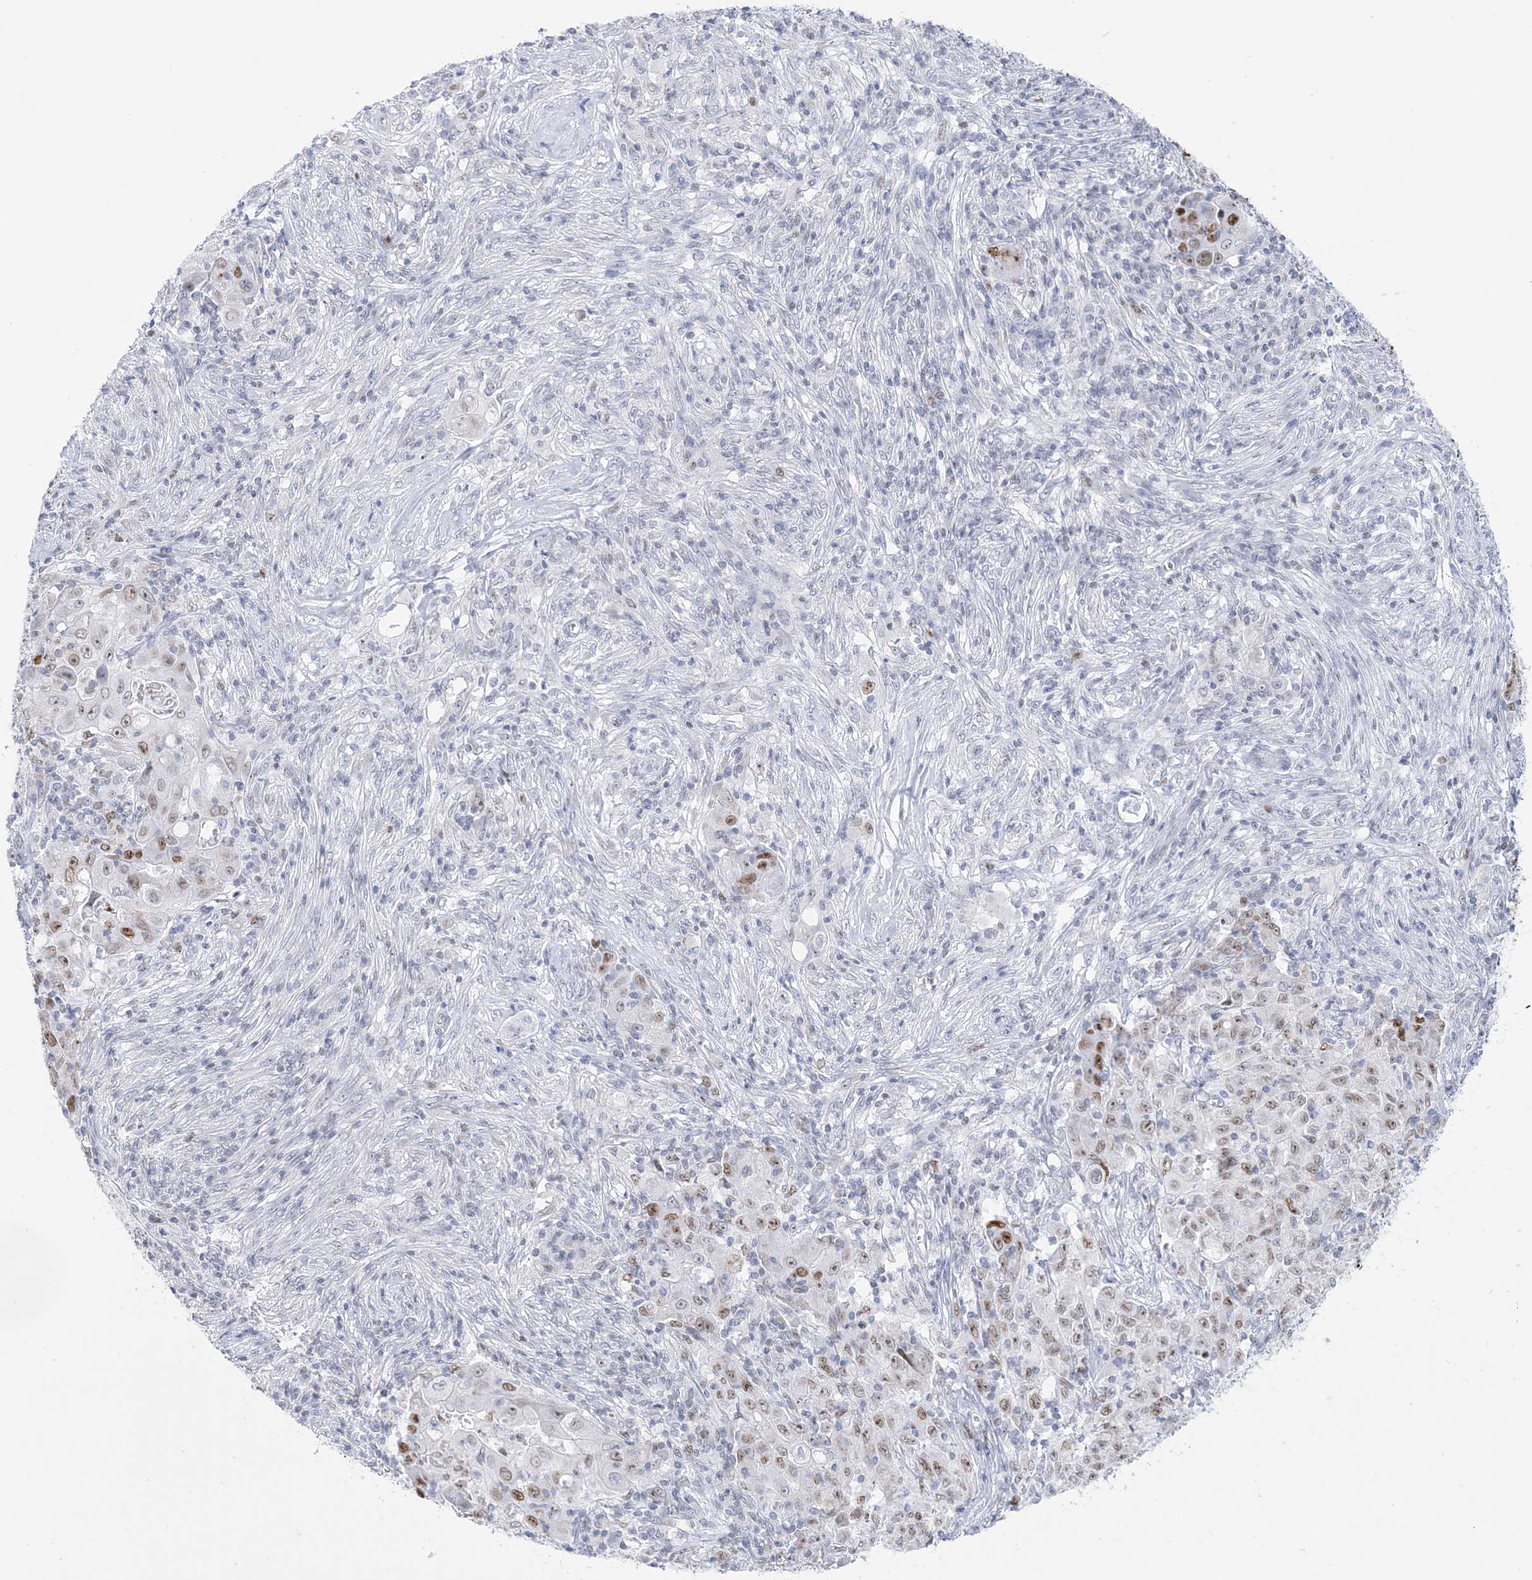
{"staining": {"intensity": "moderate", "quantity": ">75%", "location": "nuclear"}, "tissue": "ovarian cancer", "cell_type": "Tumor cells", "image_type": "cancer", "snomed": [{"axis": "morphology", "description": "Carcinoma, endometroid"}, {"axis": "topography", "description": "Ovary"}], "caption": "DAB immunohistochemical staining of ovarian cancer shows moderate nuclear protein expression in about >75% of tumor cells.", "gene": "DDX21", "patient": {"sex": "female", "age": 42}}